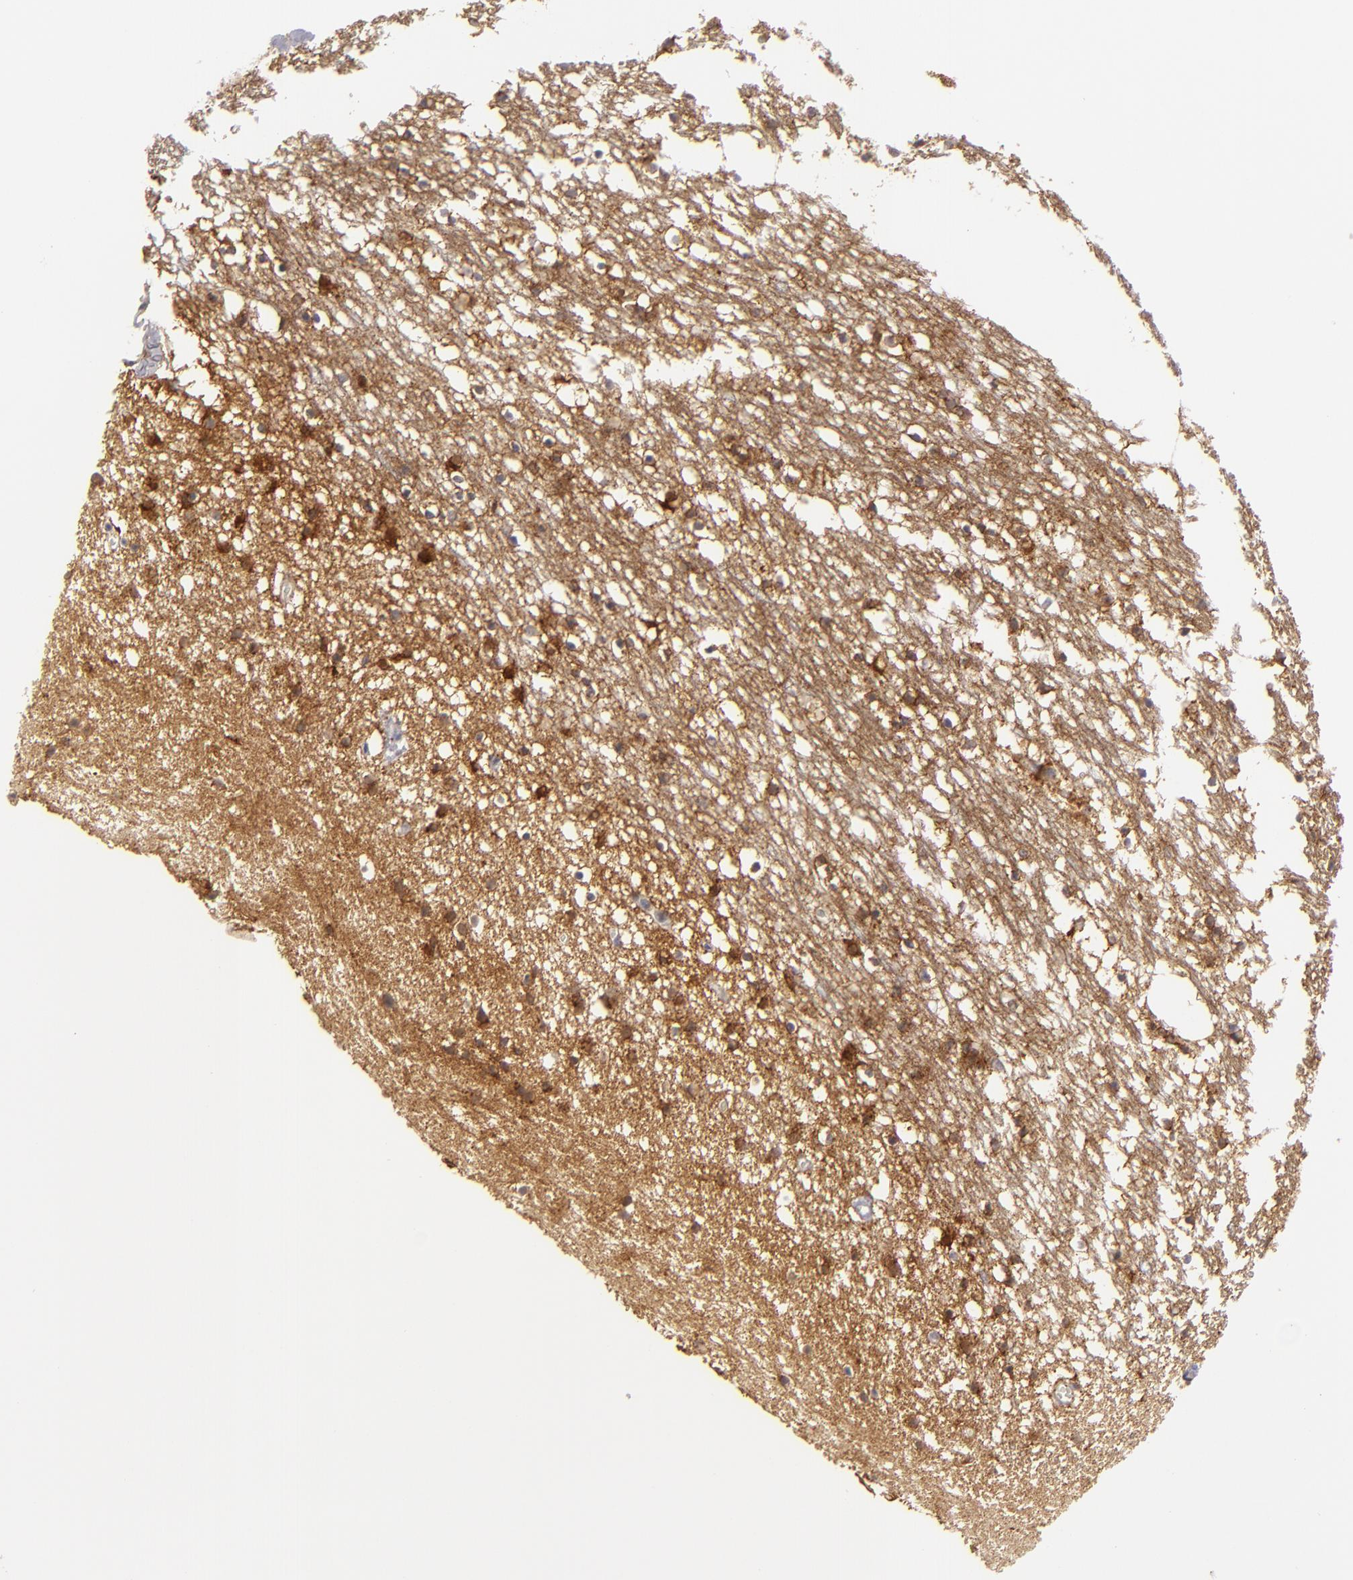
{"staining": {"intensity": "weak", "quantity": "<25%", "location": "nuclear"}, "tissue": "caudate", "cell_type": "Glial cells", "image_type": "normal", "snomed": [{"axis": "morphology", "description": "Normal tissue, NOS"}, {"axis": "topography", "description": "Lateral ventricle wall"}], "caption": "Protein analysis of benign caudate exhibits no significant positivity in glial cells. (Brightfield microscopy of DAB immunohistochemistry (IHC) at high magnification).", "gene": "ALCAM", "patient": {"sex": "male", "age": 45}}